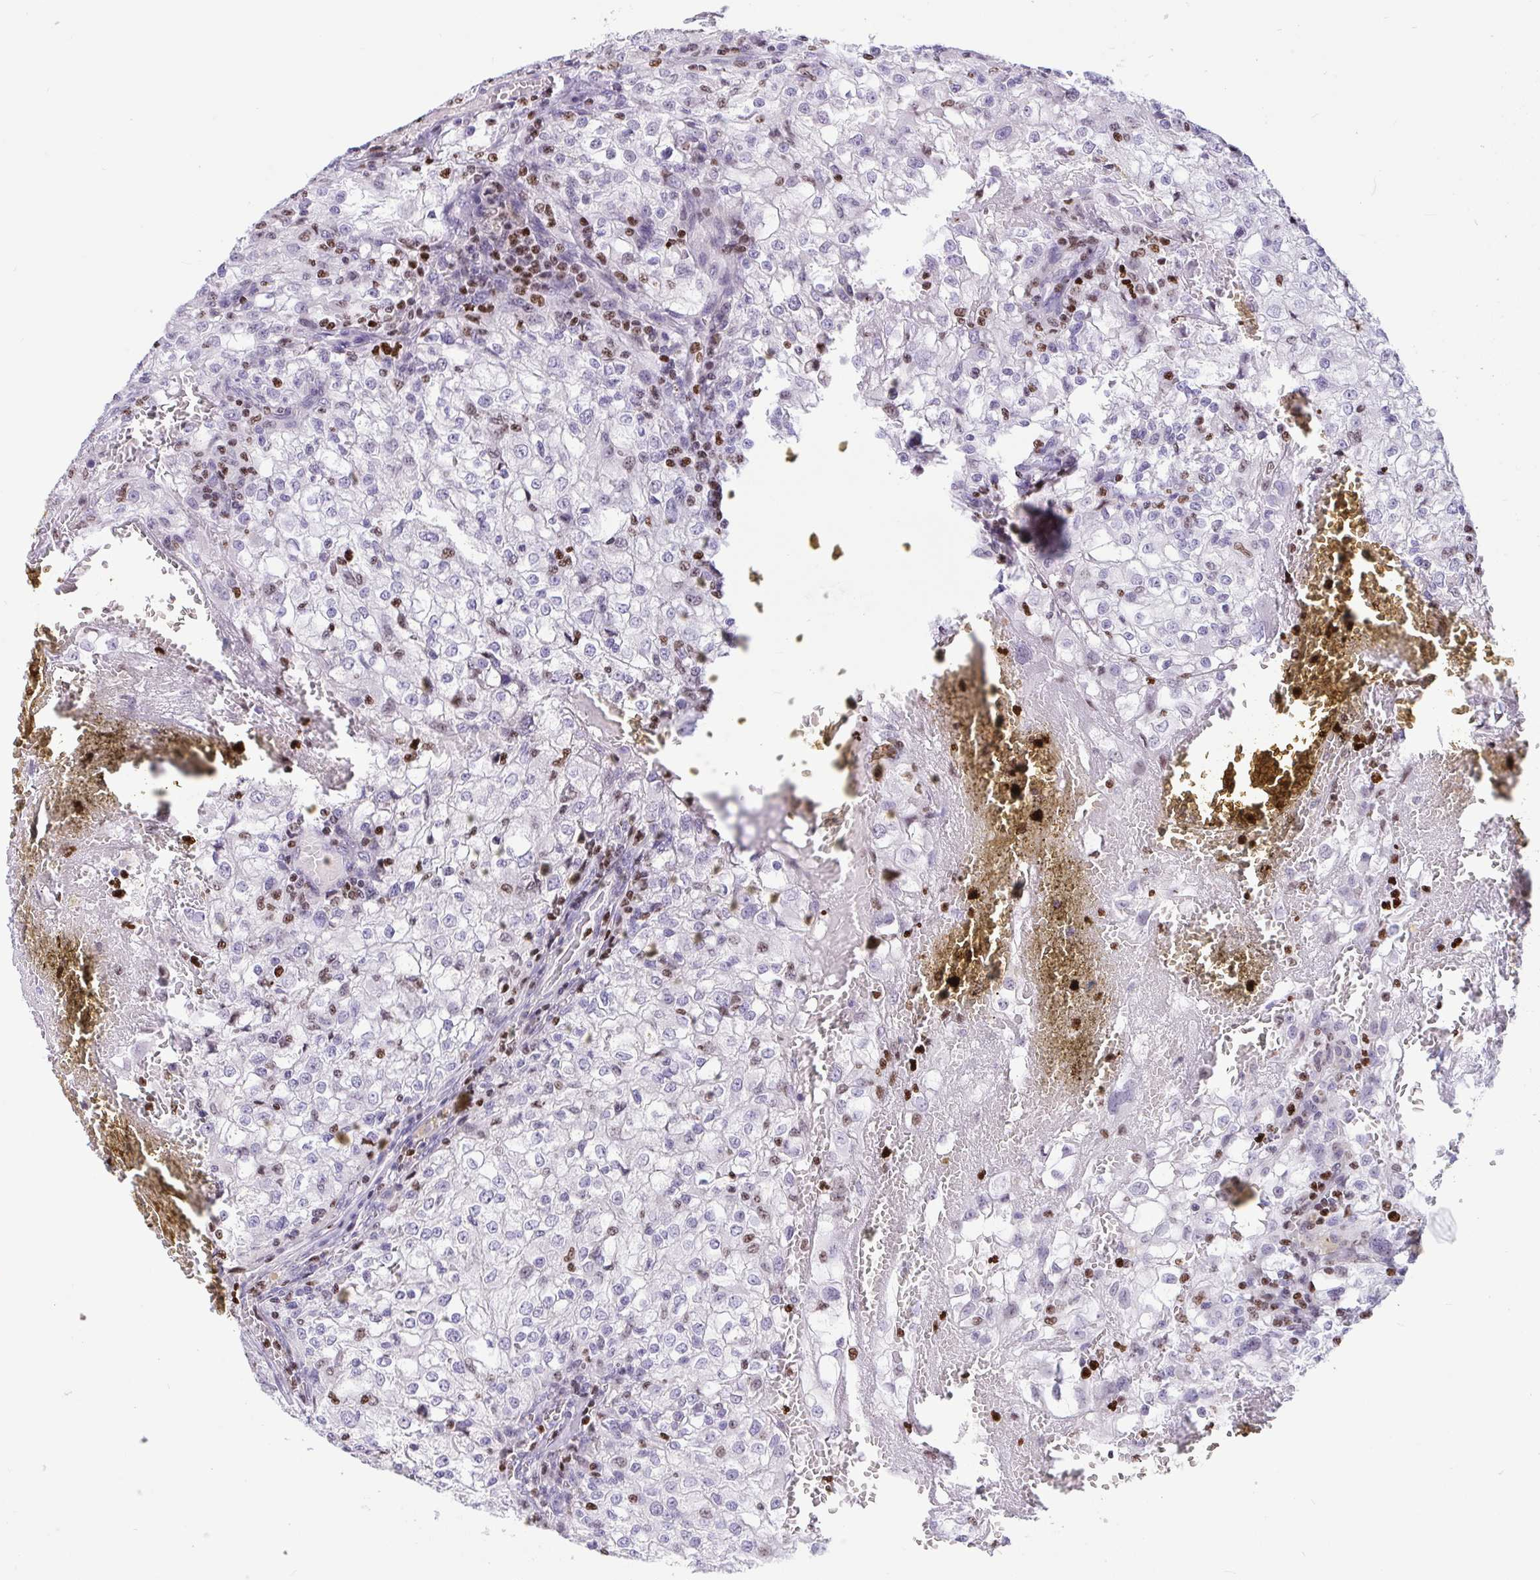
{"staining": {"intensity": "negative", "quantity": "none", "location": "none"}, "tissue": "renal cancer", "cell_type": "Tumor cells", "image_type": "cancer", "snomed": [{"axis": "morphology", "description": "Adenocarcinoma, NOS"}, {"axis": "topography", "description": "Kidney"}], "caption": "Immunohistochemistry (IHC) micrograph of renal adenocarcinoma stained for a protein (brown), which displays no positivity in tumor cells.", "gene": "HMGB2", "patient": {"sex": "female", "age": 74}}